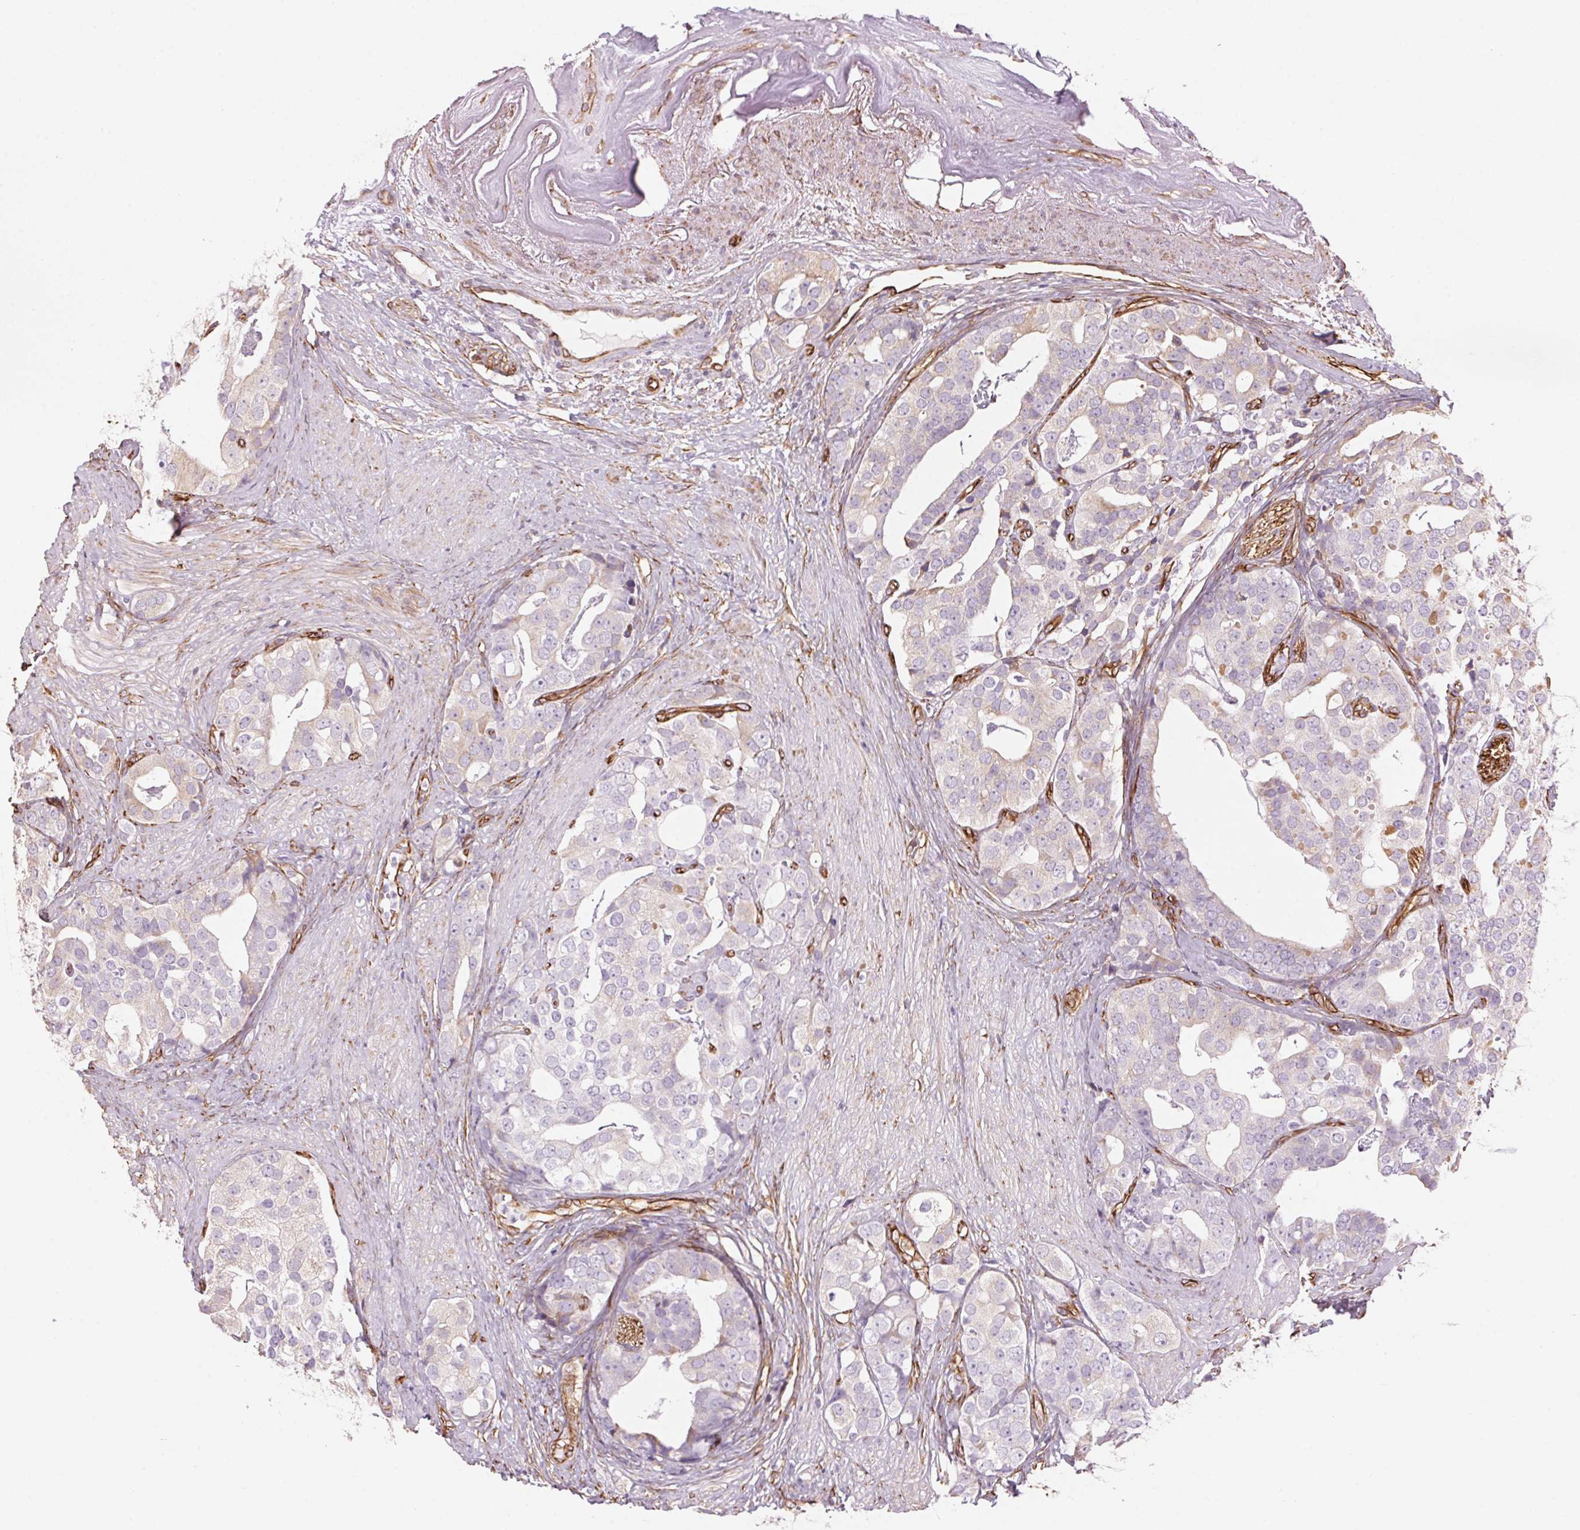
{"staining": {"intensity": "negative", "quantity": "none", "location": "none"}, "tissue": "prostate cancer", "cell_type": "Tumor cells", "image_type": "cancer", "snomed": [{"axis": "morphology", "description": "Adenocarcinoma, High grade"}, {"axis": "topography", "description": "Prostate"}], "caption": "Micrograph shows no protein positivity in tumor cells of adenocarcinoma (high-grade) (prostate) tissue.", "gene": "CLPS", "patient": {"sex": "male", "age": 71}}